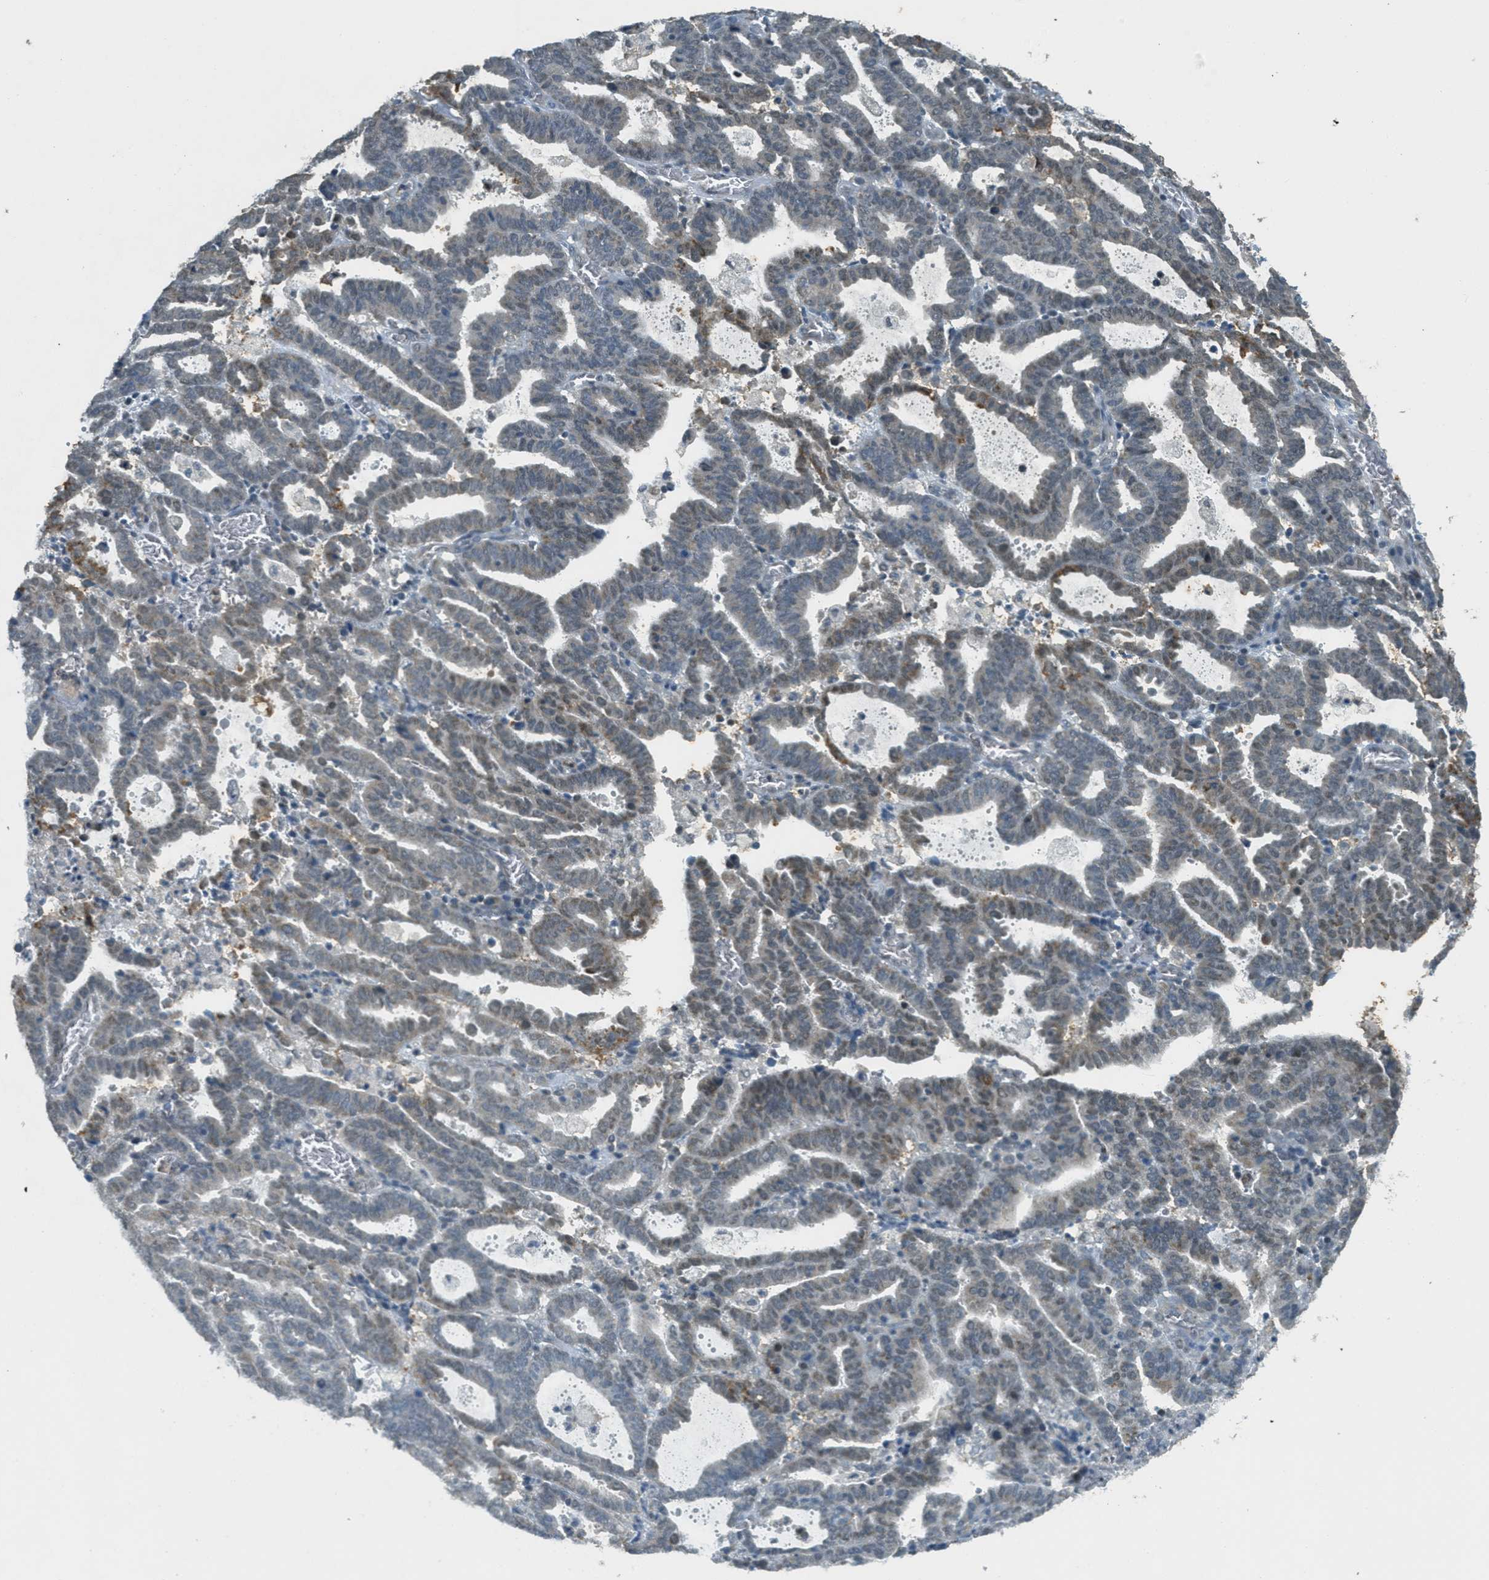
{"staining": {"intensity": "weak", "quantity": "<25%", "location": "cytoplasmic/membranous,nuclear"}, "tissue": "endometrial cancer", "cell_type": "Tumor cells", "image_type": "cancer", "snomed": [{"axis": "morphology", "description": "Adenocarcinoma, NOS"}, {"axis": "topography", "description": "Uterus"}], "caption": "DAB (3,3'-diaminobenzidine) immunohistochemical staining of endometrial adenocarcinoma exhibits no significant positivity in tumor cells.", "gene": "TCF20", "patient": {"sex": "female", "age": 83}}